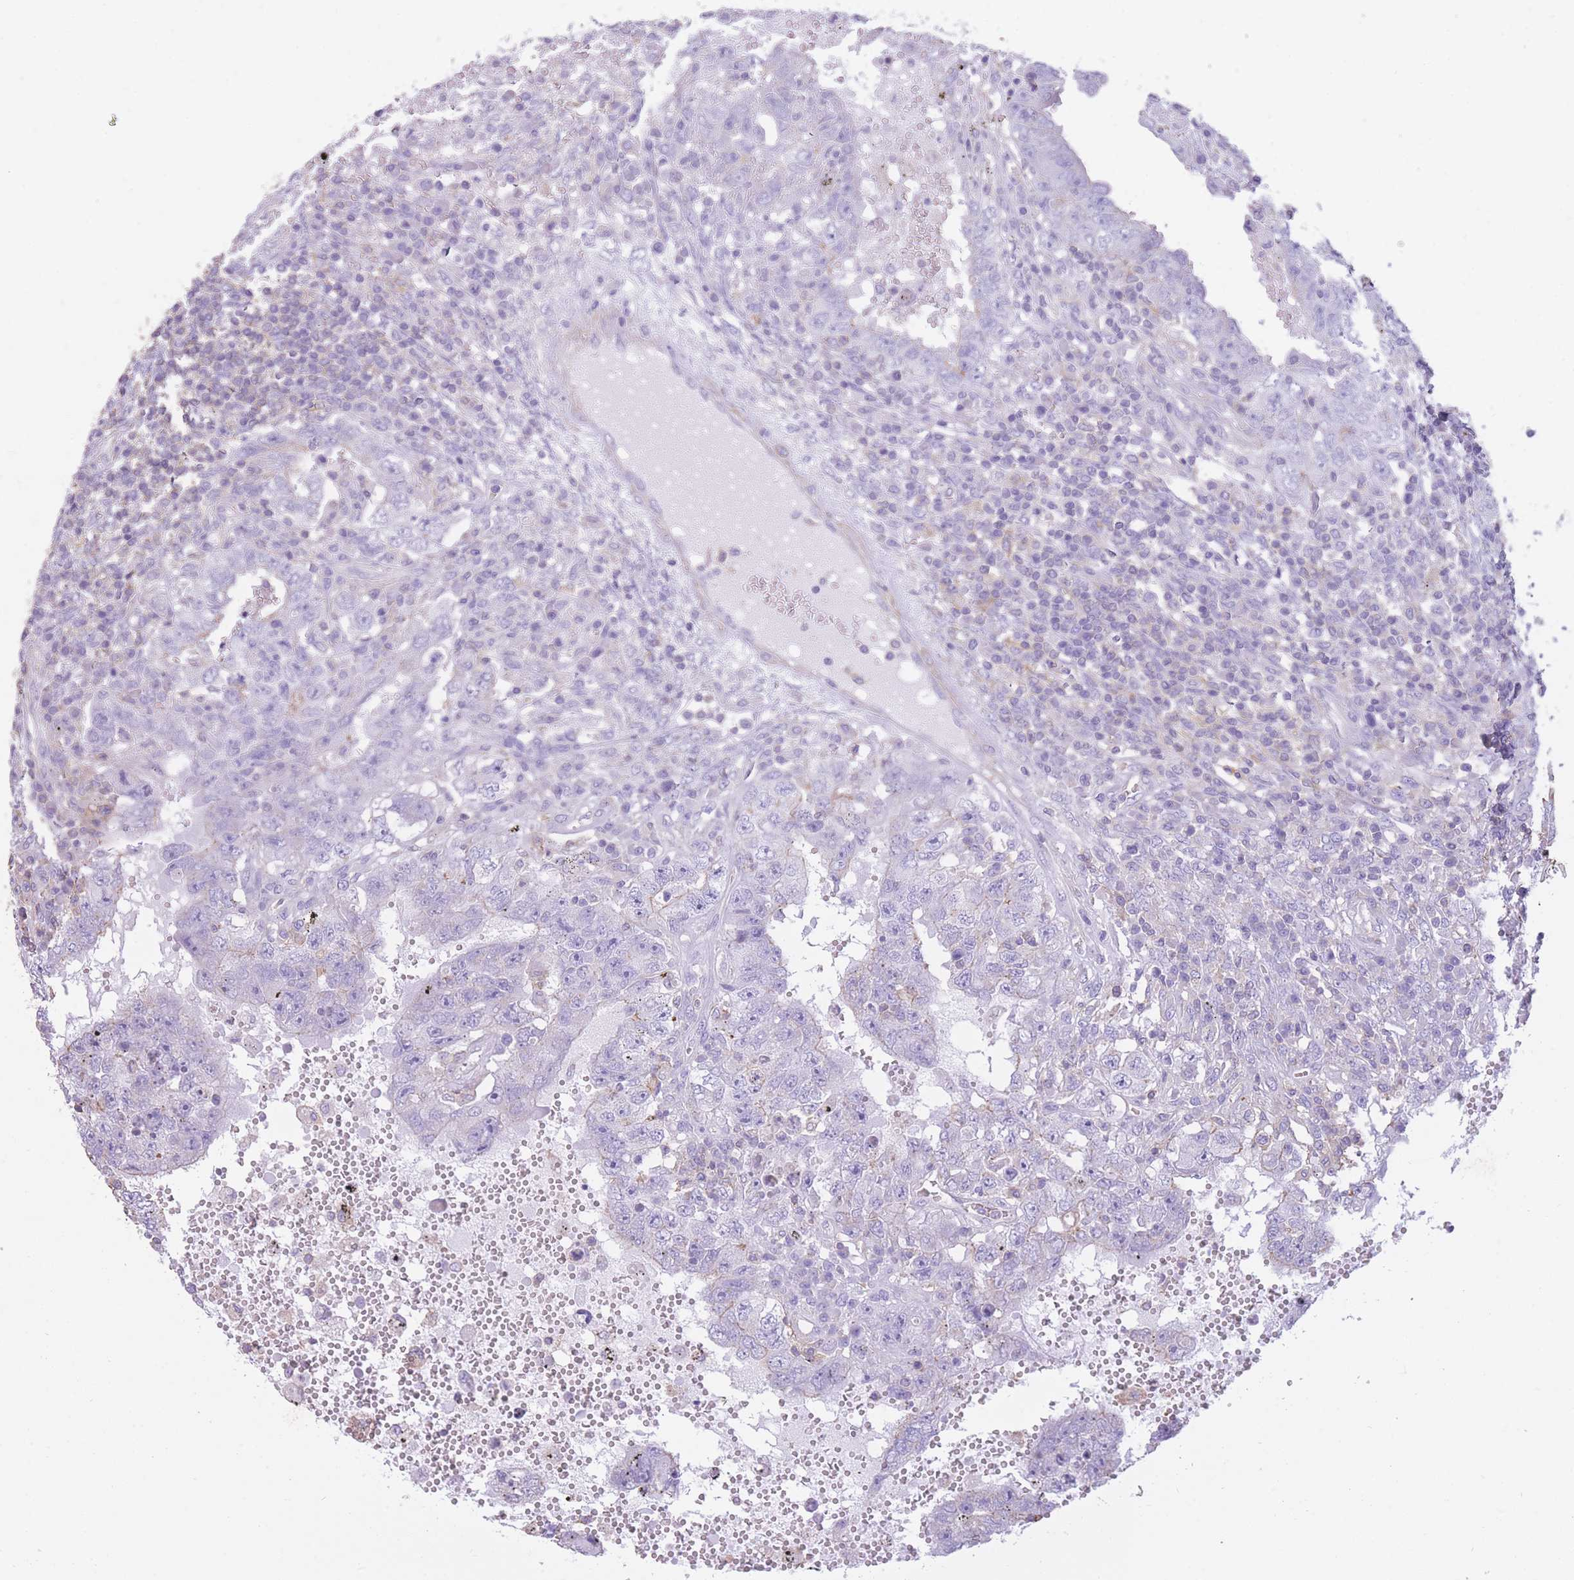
{"staining": {"intensity": "negative", "quantity": "none", "location": "none"}, "tissue": "testis cancer", "cell_type": "Tumor cells", "image_type": "cancer", "snomed": [{"axis": "morphology", "description": "Carcinoma, Embryonal, NOS"}, {"axis": "topography", "description": "Testis"}], "caption": "Micrograph shows no protein staining in tumor cells of testis cancer (embryonal carcinoma) tissue.", "gene": "PDHA1", "patient": {"sex": "male", "age": 26}}